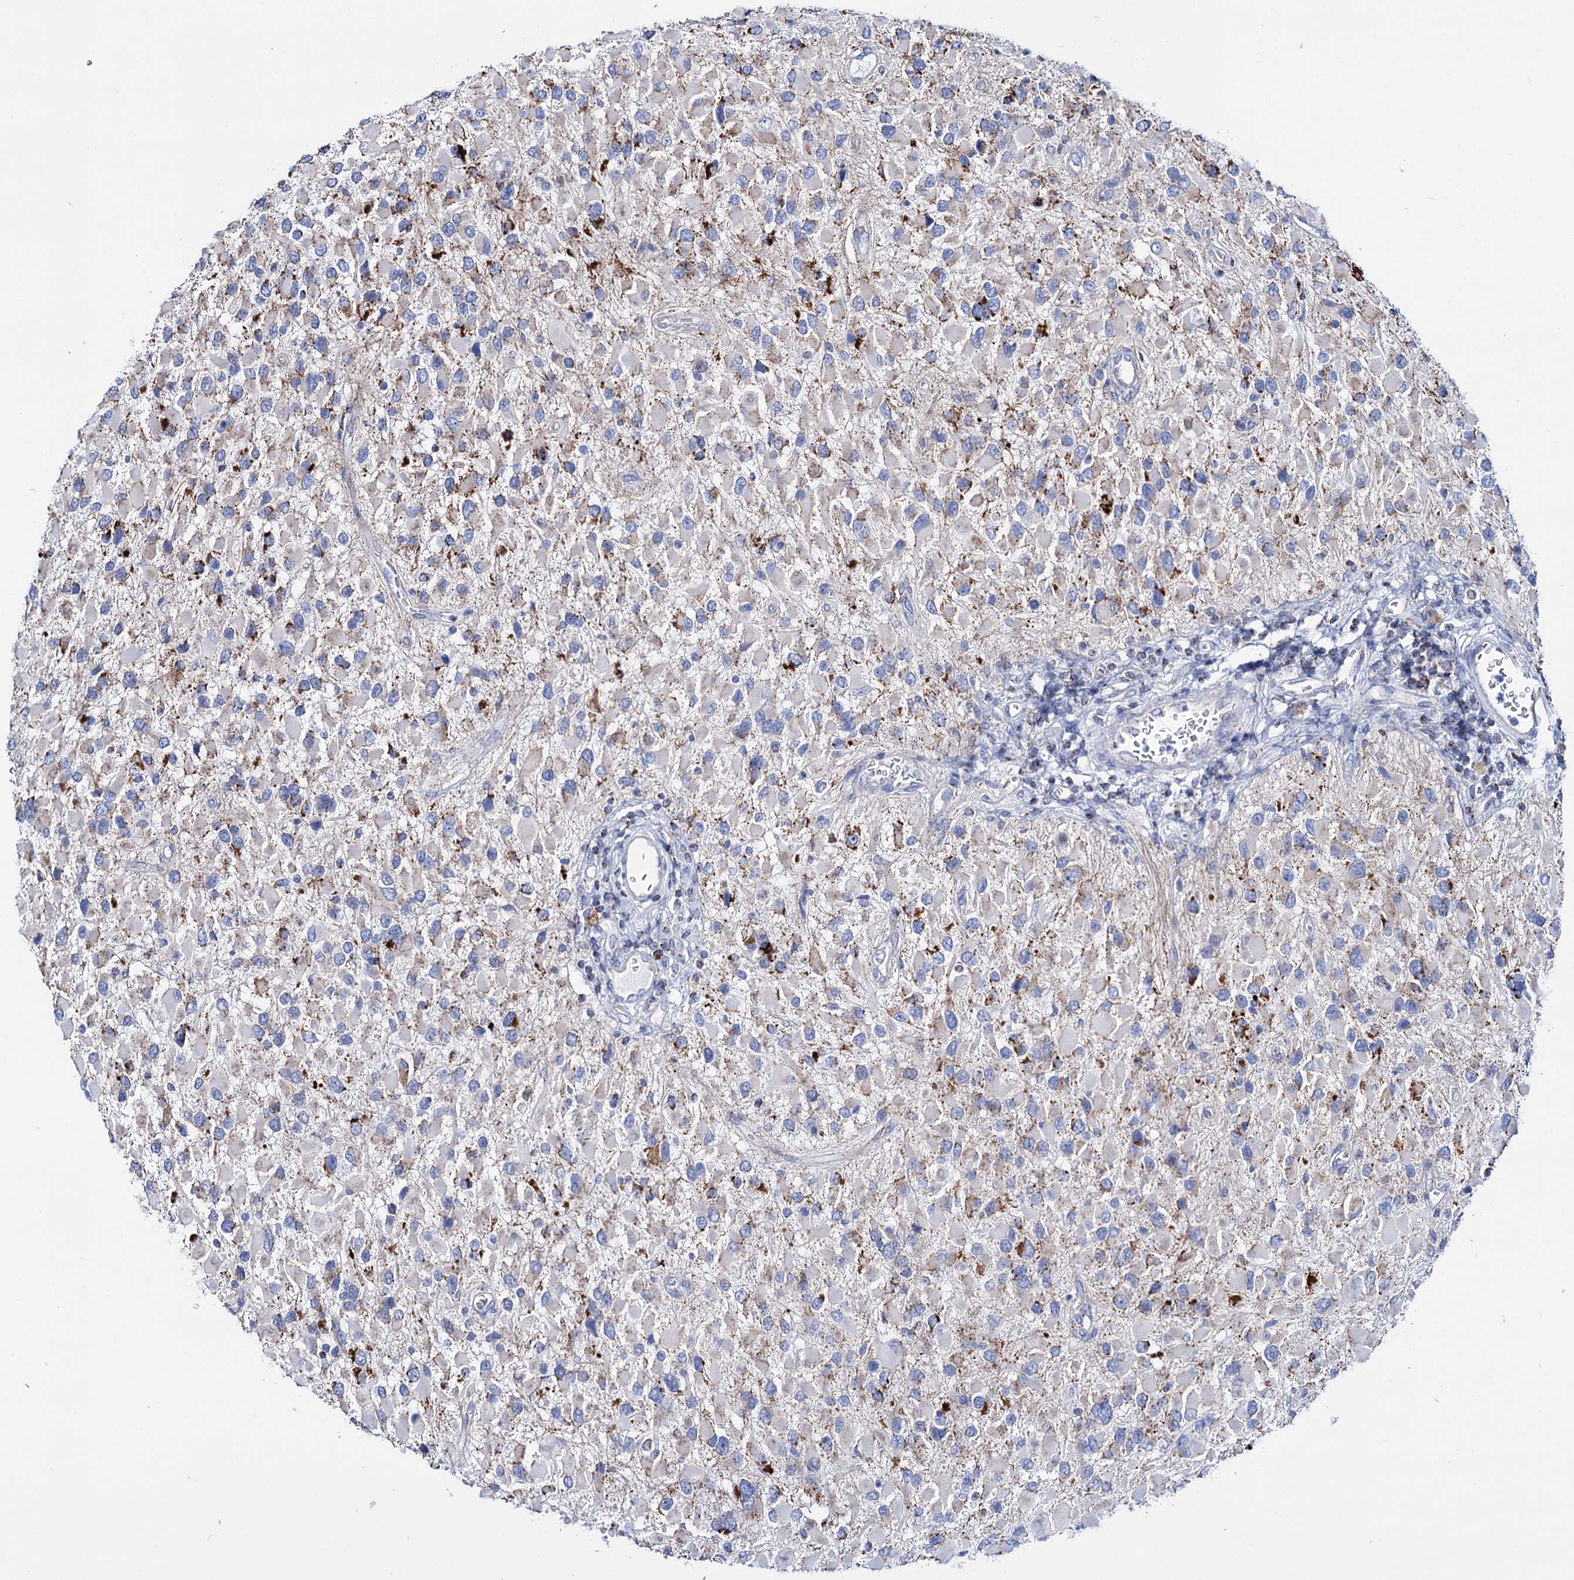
{"staining": {"intensity": "moderate", "quantity": "<25%", "location": "cytoplasmic/membranous"}, "tissue": "glioma", "cell_type": "Tumor cells", "image_type": "cancer", "snomed": [{"axis": "morphology", "description": "Glioma, malignant, High grade"}, {"axis": "topography", "description": "Brain"}], "caption": "About <25% of tumor cells in high-grade glioma (malignant) exhibit moderate cytoplasmic/membranous protein positivity as visualized by brown immunohistochemical staining.", "gene": "UBASH3B", "patient": {"sex": "male", "age": 53}}